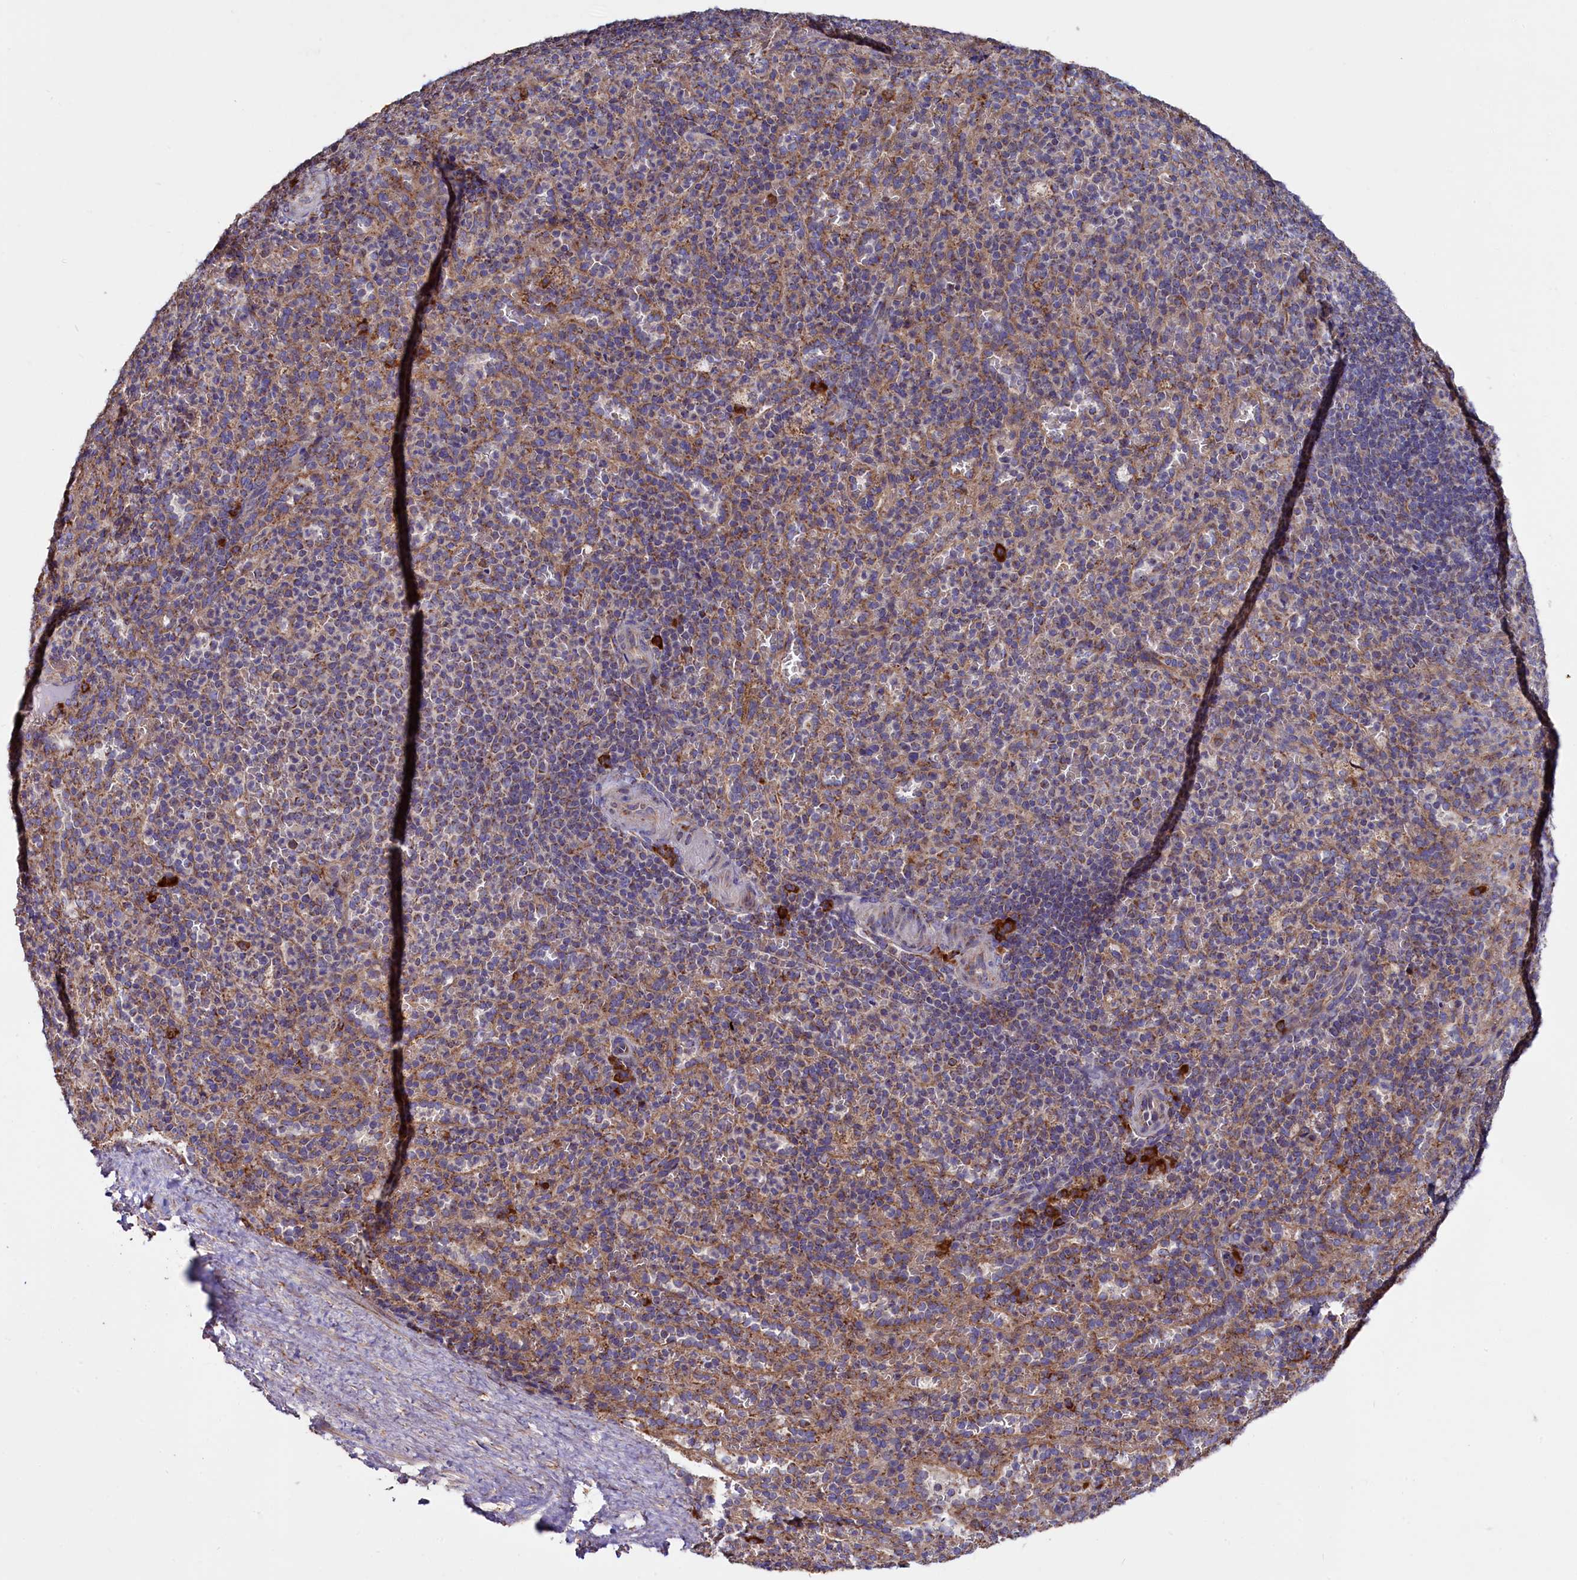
{"staining": {"intensity": "weak", "quantity": "25%-75%", "location": "cytoplasmic/membranous"}, "tissue": "spleen", "cell_type": "Cells in red pulp", "image_type": "normal", "snomed": [{"axis": "morphology", "description": "Normal tissue, NOS"}, {"axis": "topography", "description": "Spleen"}], "caption": "Unremarkable spleen reveals weak cytoplasmic/membranous staining in about 25%-75% of cells in red pulp, visualized by immunohistochemistry.", "gene": "ZSWIM1", "patient": {"sex": "female", "age": 21}}